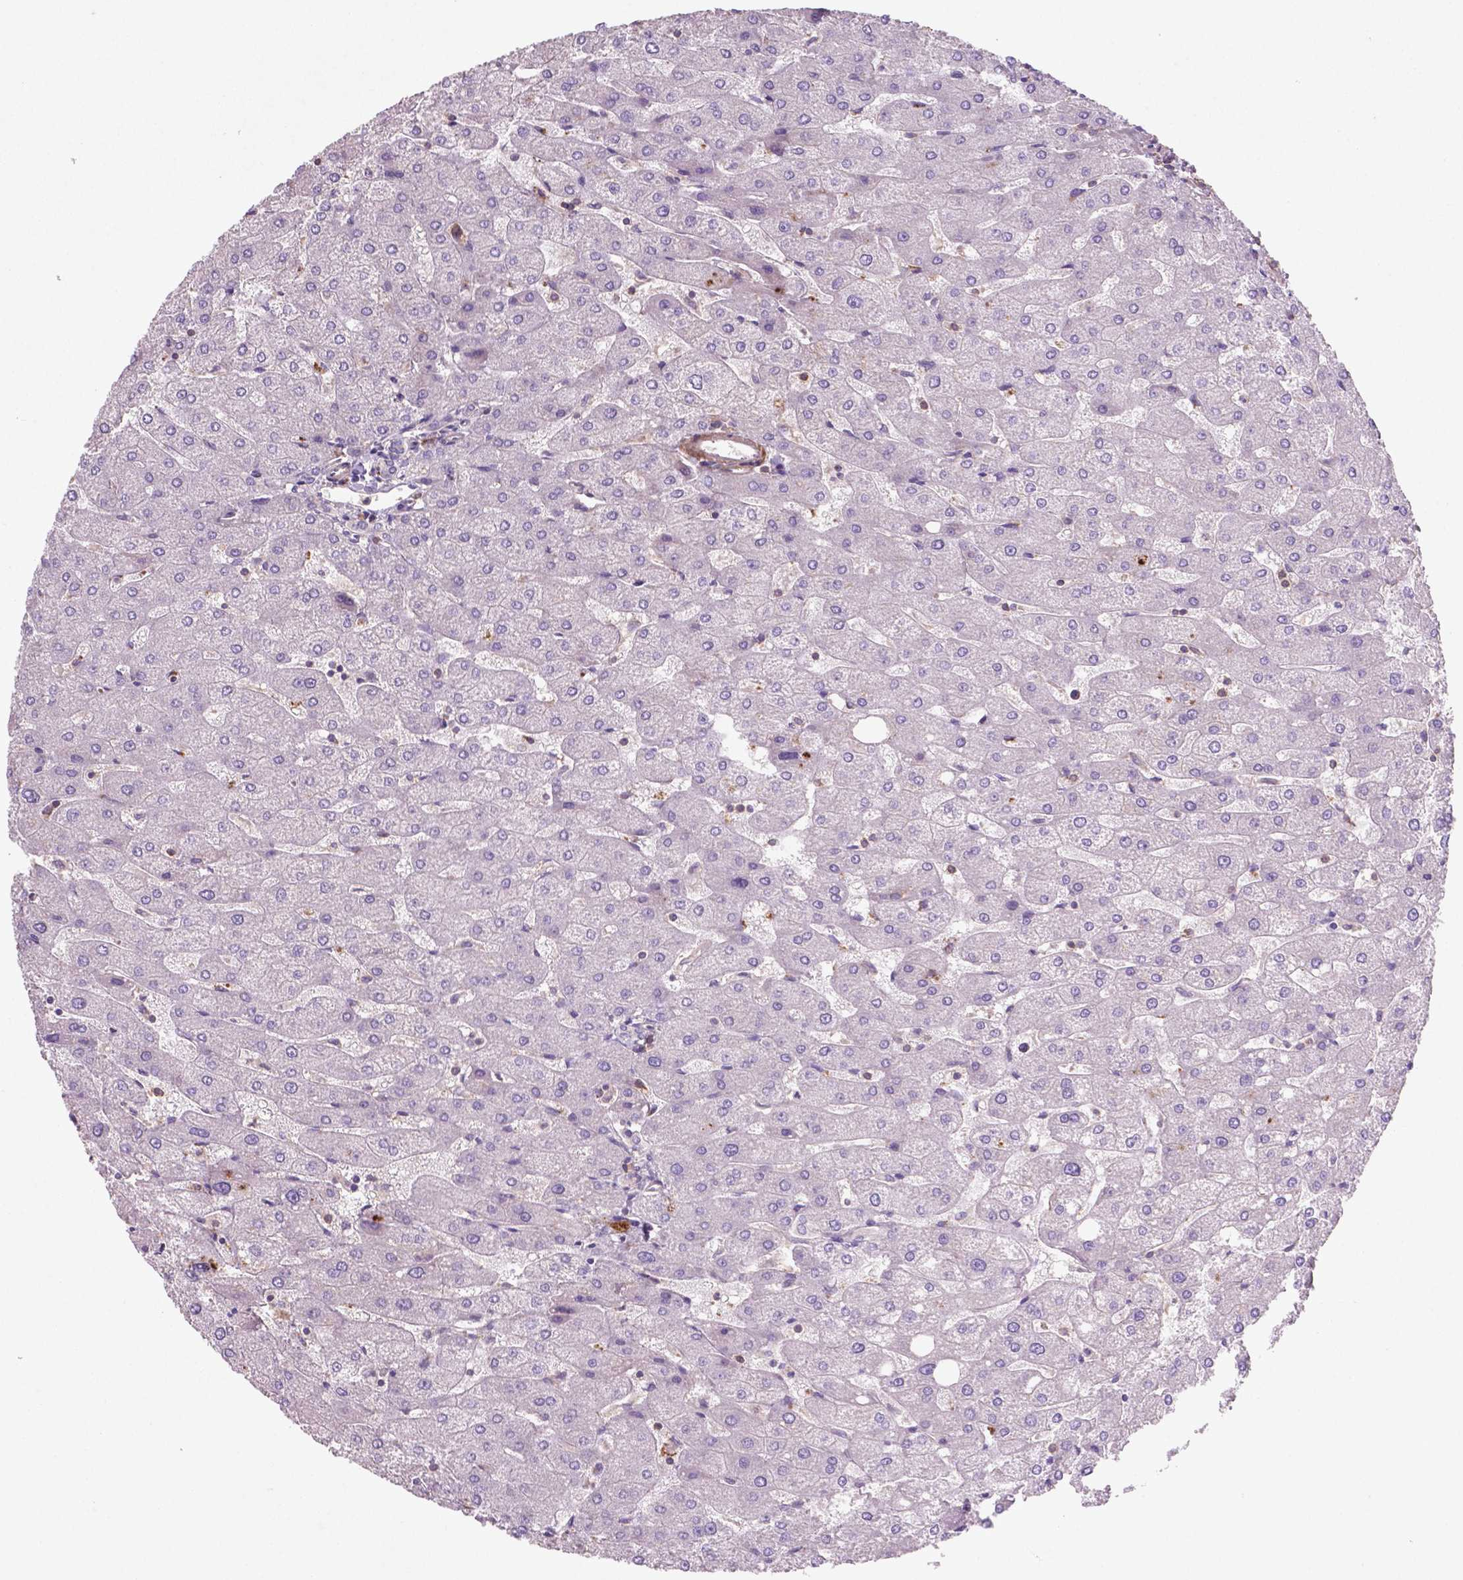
{"staining": {"intensity": "negative", "quantity": "none", "location": "none"}, "tissue": "liver", "cell_type": "Cholangiocytes", "image_type": "normal", "snomed": [{"axis": "morphology", "description": "Normal tissue, NOS"}, {"axis": "topography", "description": "Liver"}], "caption": "The photomicrograph shows no significant staining in cholangiocytes of liver. The staining was performed using DAB (3,3'-diaminobenzidine) to visualize the protein expression in brown, while the nuclei were stained in blue with hematoxylin (Magnification: 20x).", "gene": "BMP4", "patient": {"sex": "male", "age": 67}}